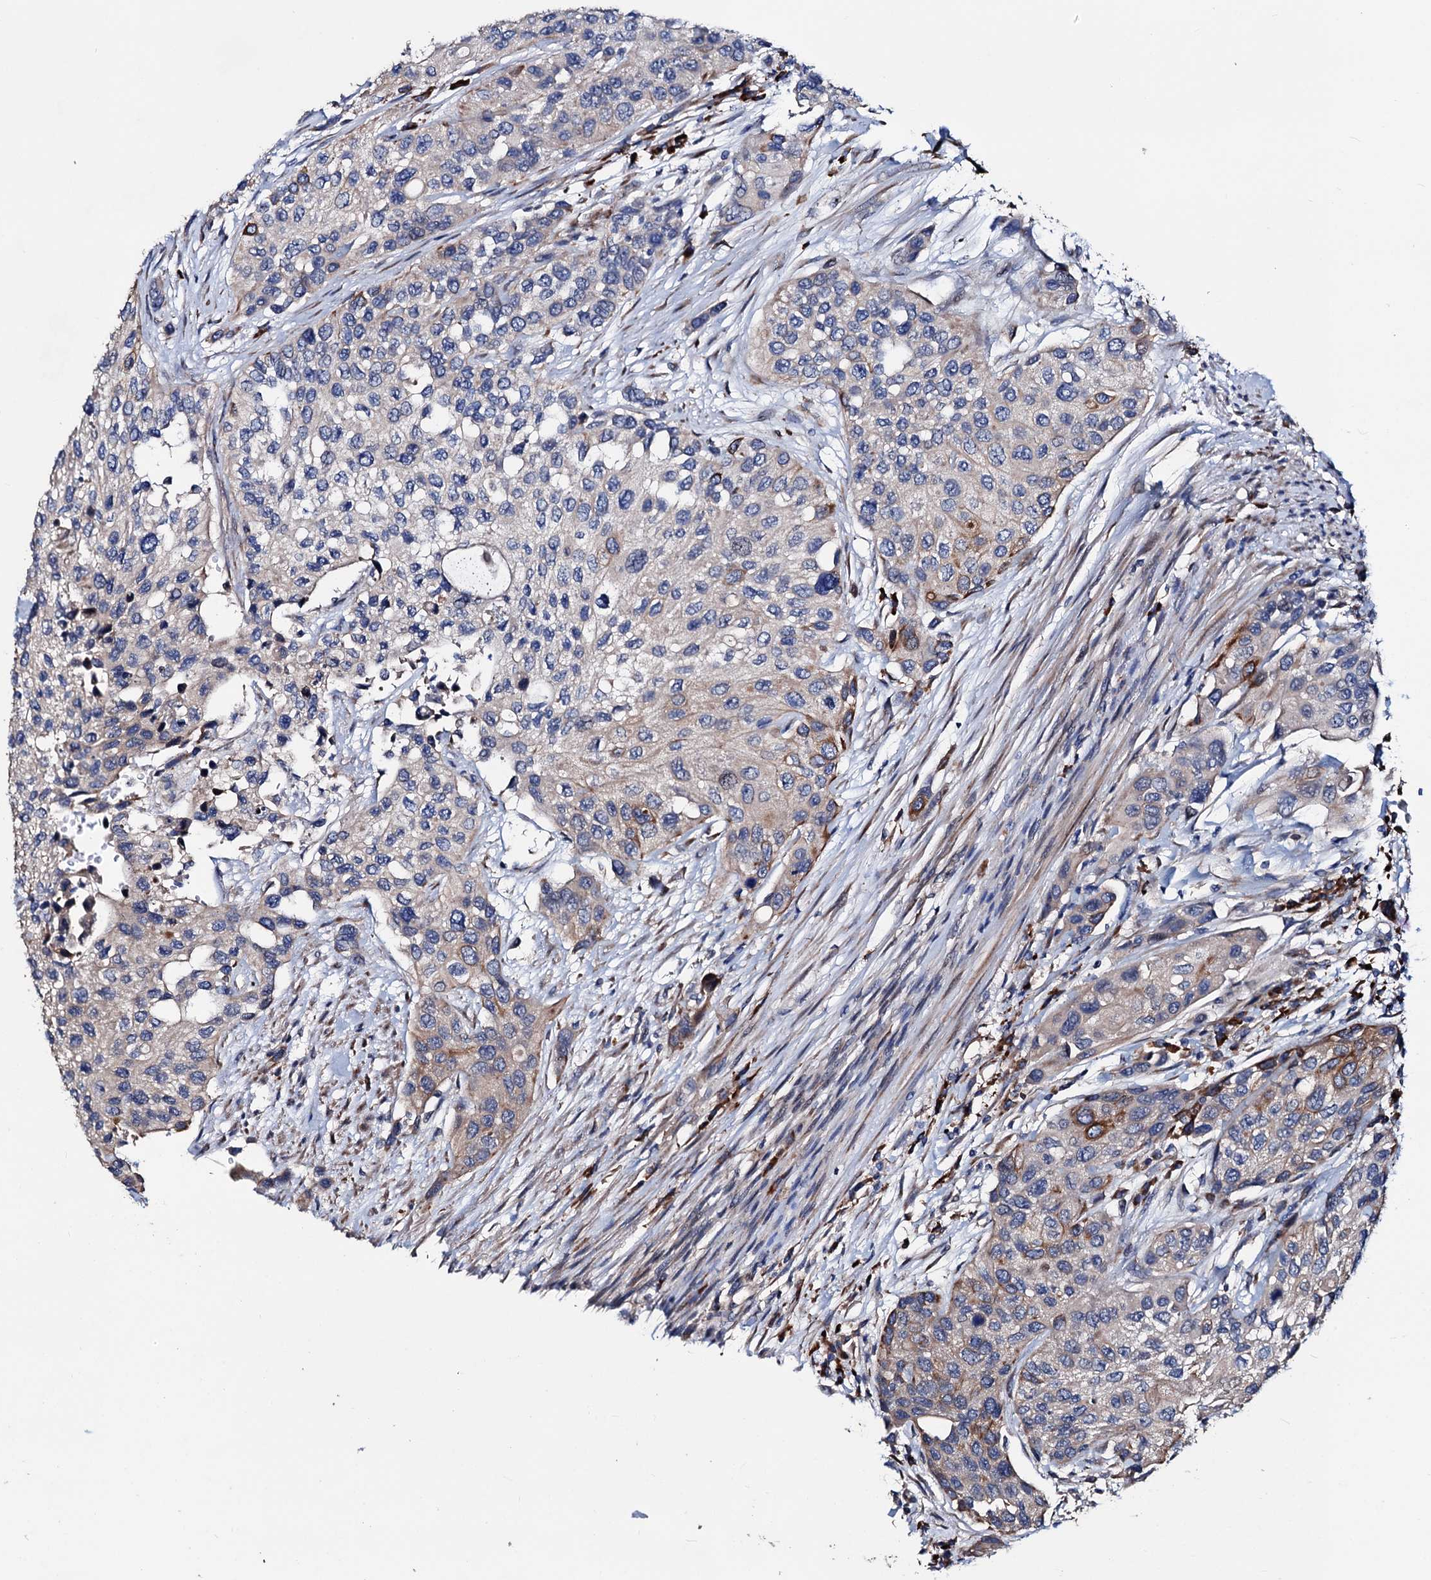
{"staining": {"intensity": "moderate", "quantity": "<25%", "location": "cytoplasmic/membranous"}, "tissue": "urothelial cancer", "cell_type": "Tumor cells", "image_type": "cancer", "snomed": [{"axis": "morphology", "description": "Normal tissue, NOS"}, {"axis": "morphology", "description": "Urothelial carcinoma, High grade"}, {"axis": "topography", "description": "Vascular tissue"}, {"axis": "topography", "description": "Urinary bladder"}], "caption": "Protein expression analysis of human urothelial cancer reveals moderate cytoplasmic/membranous positivity in about <25% of tumor cells.", "gene": "AKAP11", "patient": {"sex": "female", "age": 56}}